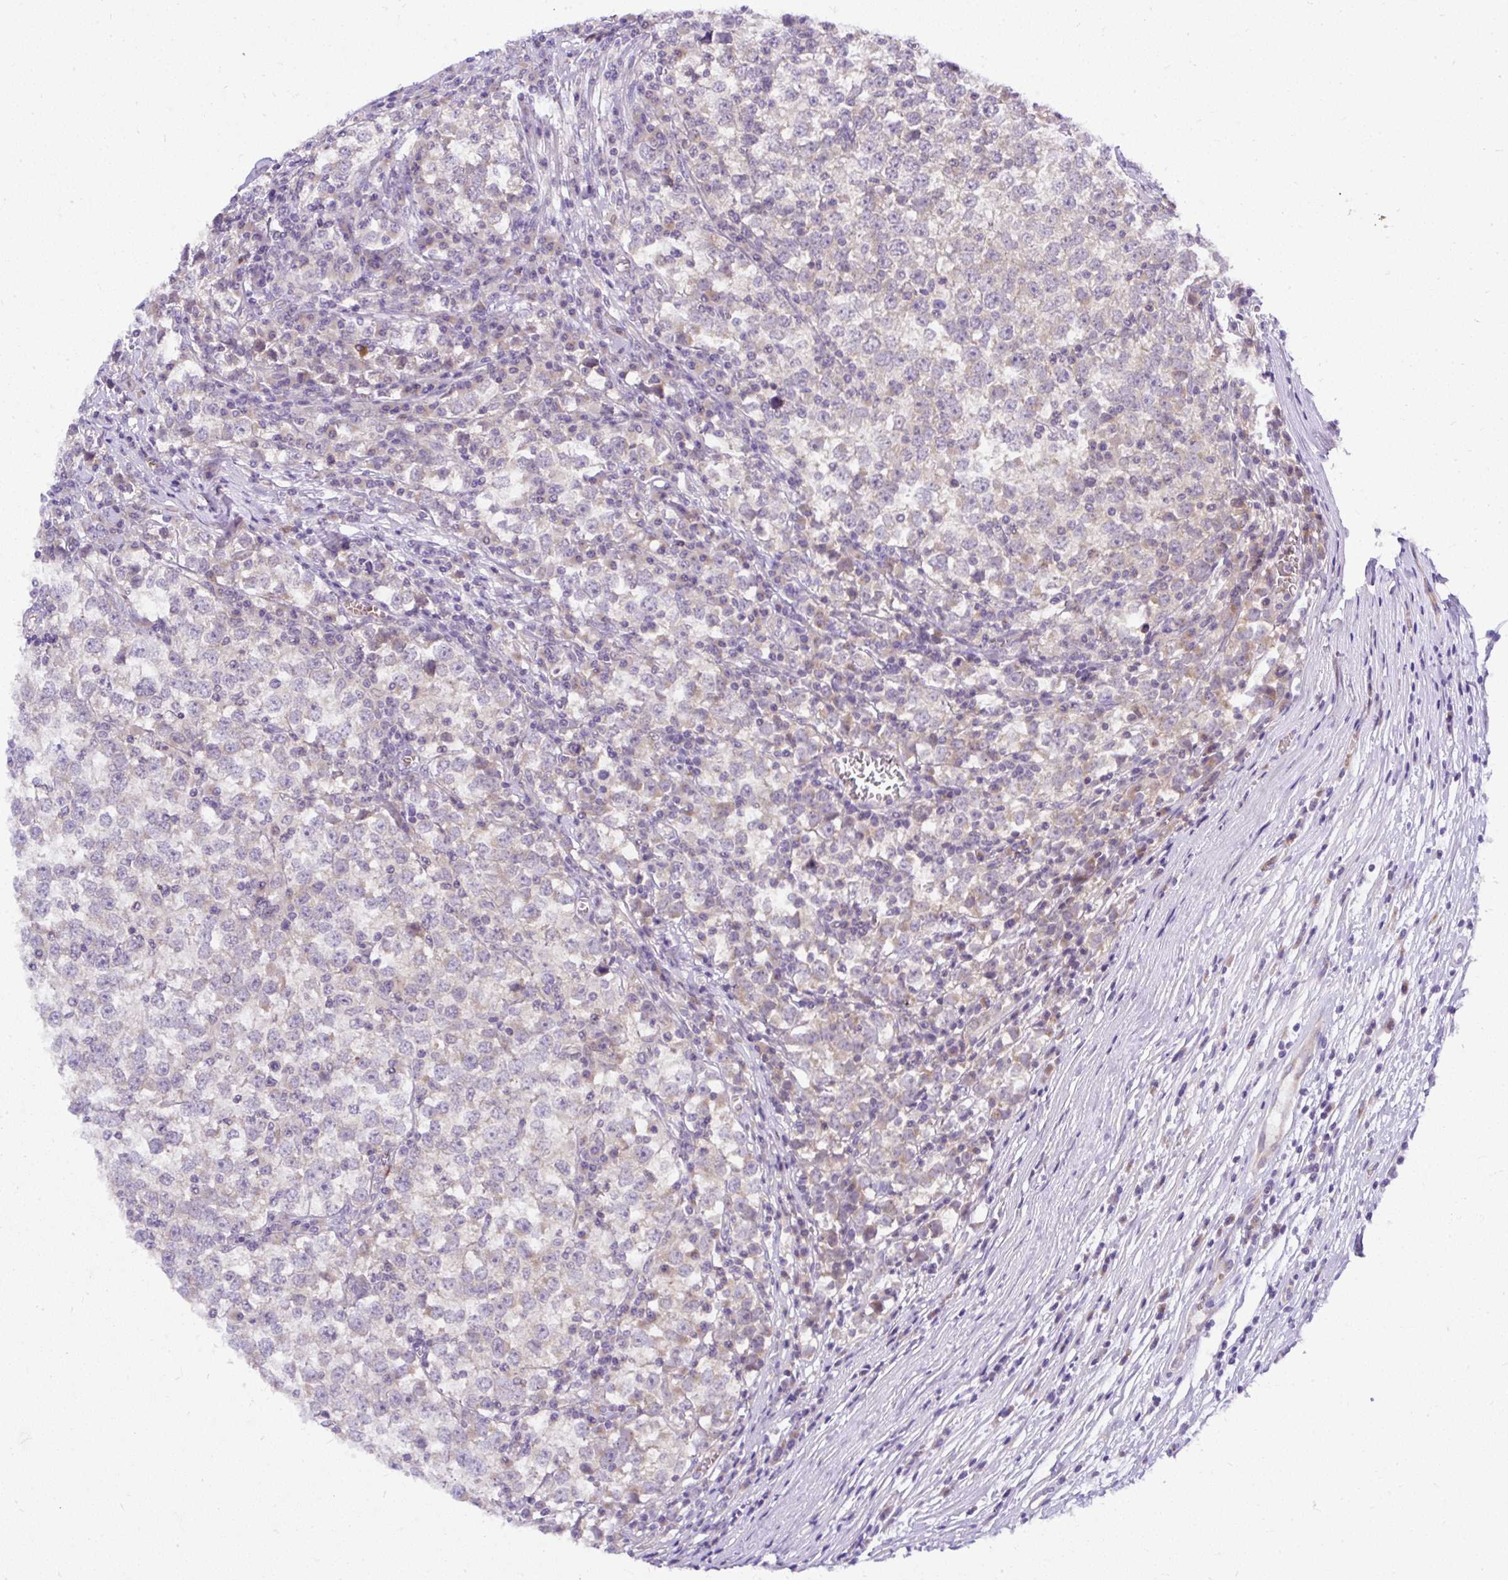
{"staining": {"intensity": "negative", "quantity": "none", "location": "none"}, "tissue": "testis cancer", "cell_type": "Tumor cells", "image_type": "cancer", "snomed": [{"axis": "morphology", "description": "Seminoma, NOS"}, {"axis": "topography", "description": "Testis"}], "caption": "Tumor cells are negative for protein expression in human seminoma (testis). (DAB (3,3'-diaminobenzidine) immunohistochemistry (IHC) with hematoxylin counter stain).", "gene": "DEPDC5", "patient": {"sex": "male", "age": 65}}